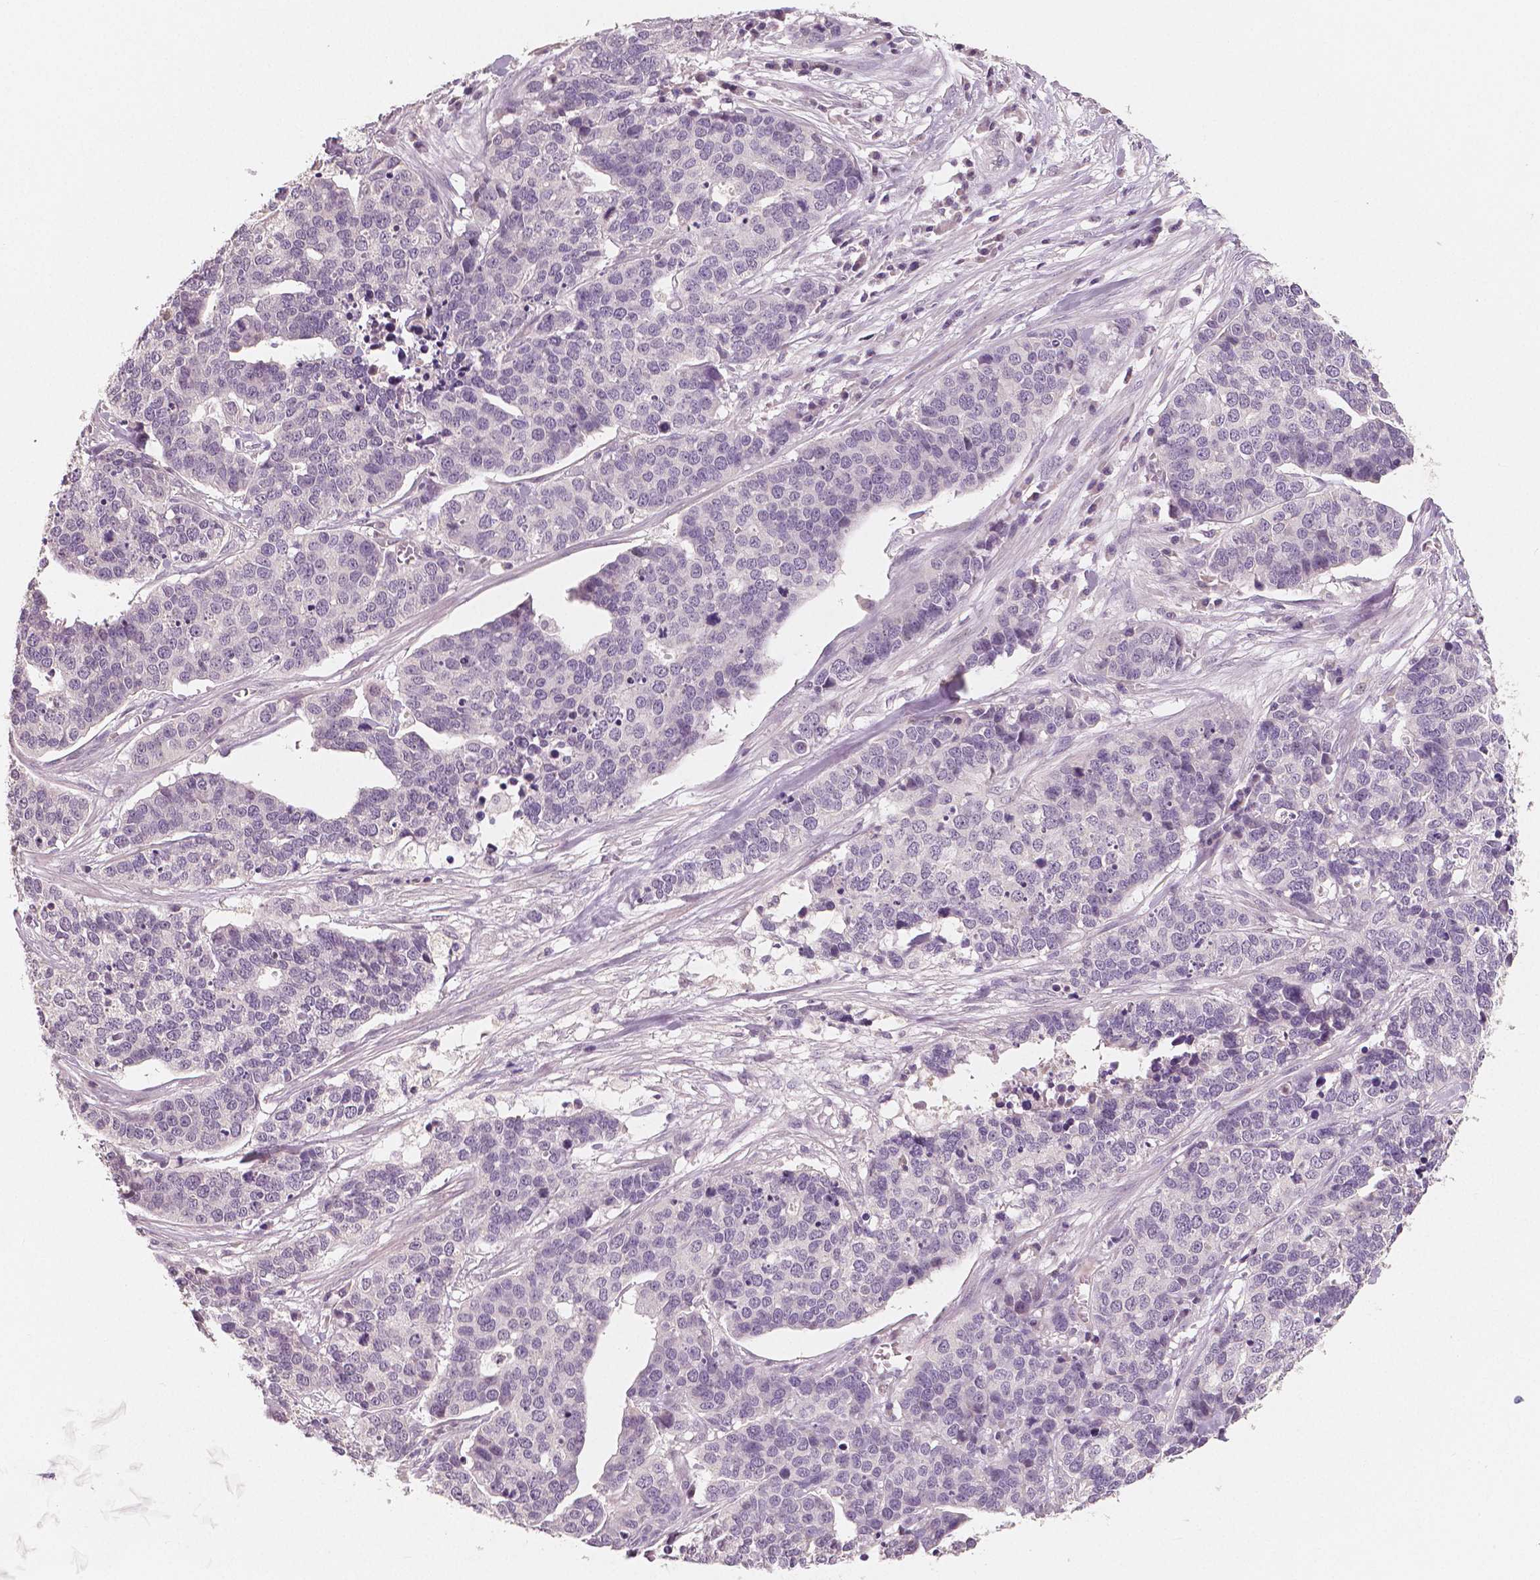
{"staining": {"intensity": "negative", "quantity": "none", "location": "none"}, "tissue": "ovarian cancer", "cell_type": "Tumor cells", "image_type": "cancer", "snomed": [{"axis": "morphology", "description": "Carcinoma, endometroid"}, {"axis": "topography", "description": "Ovary"}], "caption": "A histopathology image of human ovarian endometroid carcinoma is negative for staining in tumor cells.", "gene": "RNASE7", "patient": {"sex": "female", "age": 65}}